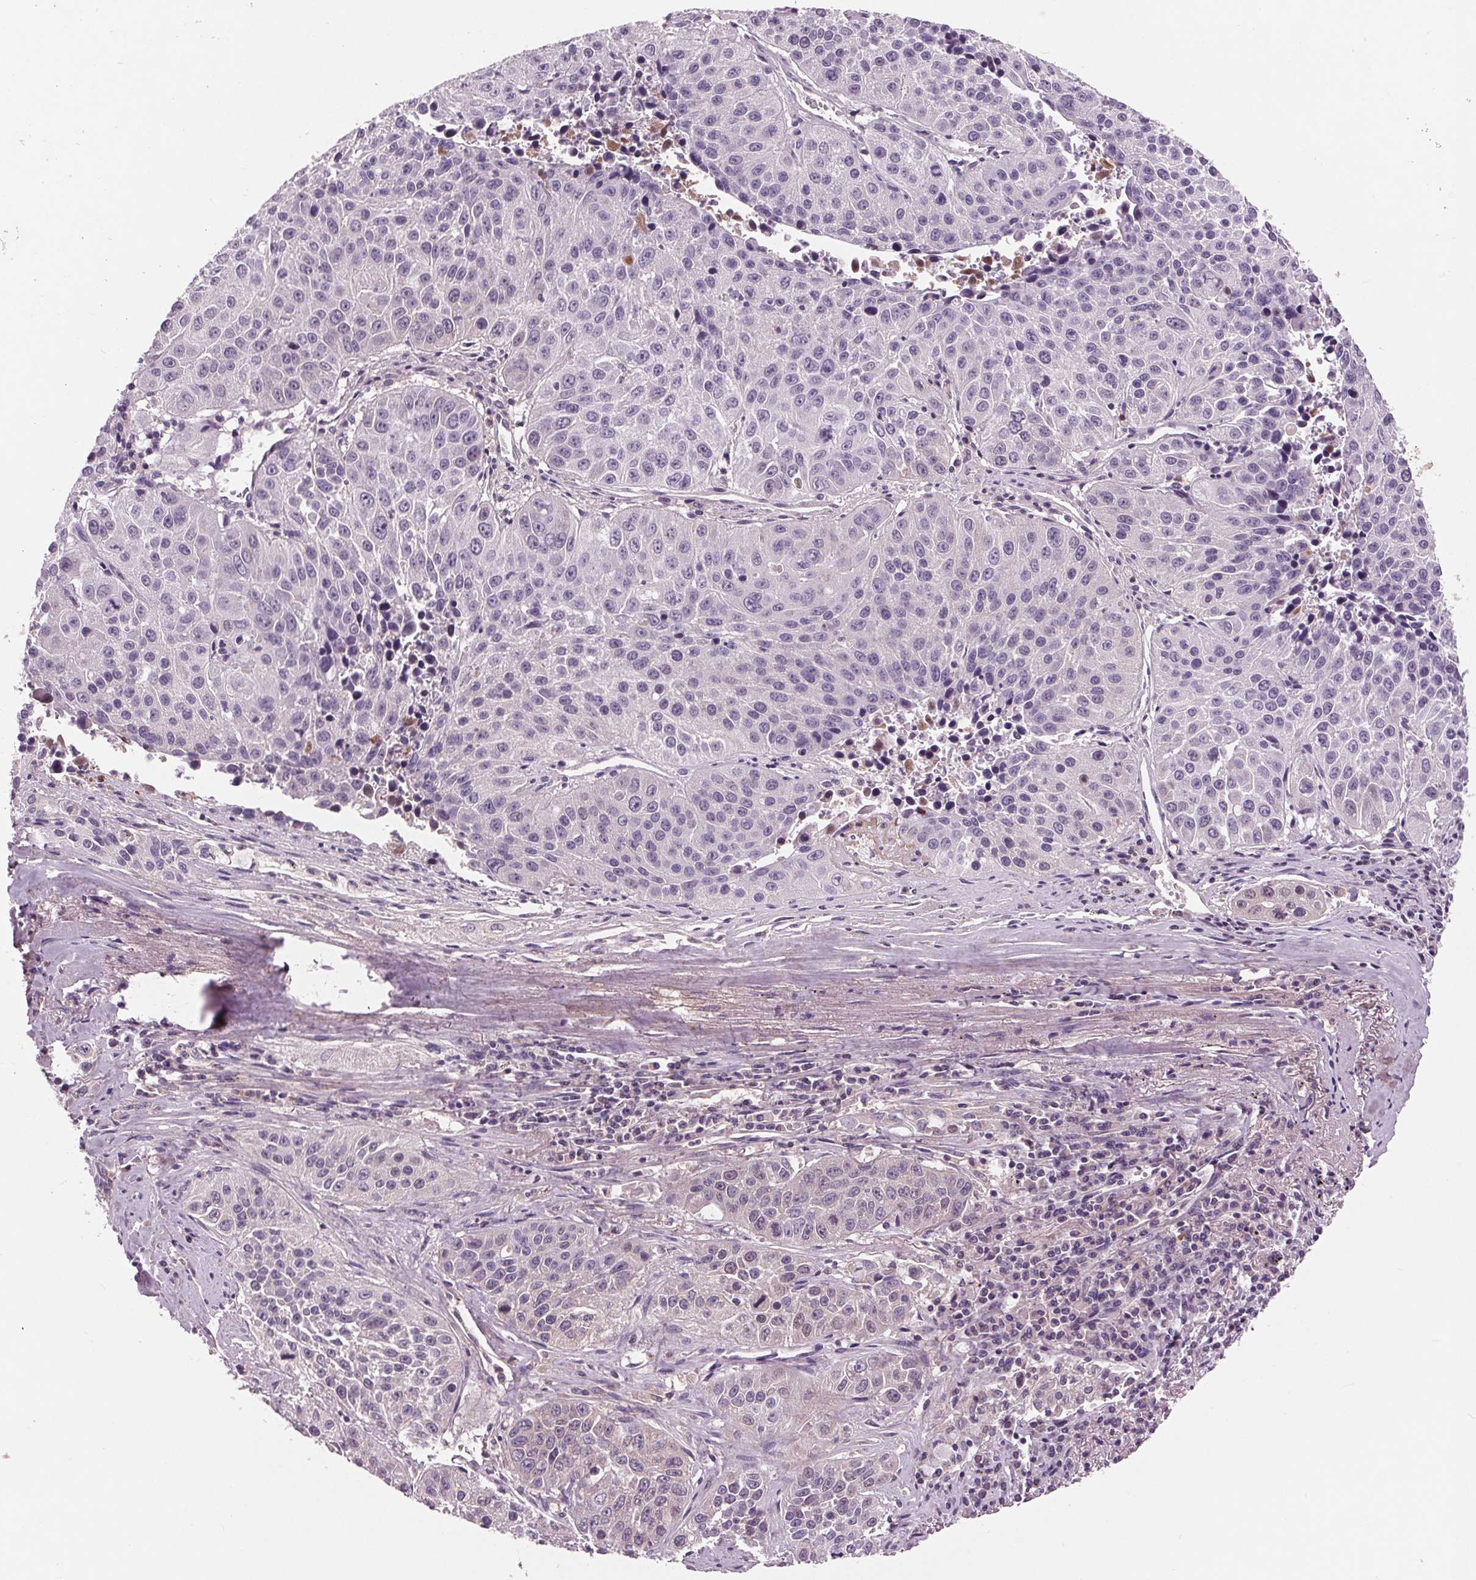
{"staining": {"intensity": "negative", "quantity": "none", "location": "none"}, "tissue": "lung cancer", "cell_type": "Tumor cells", "image_type": "cancer", "snomed": [{"axis": "morphology", "description": "Squamous cell carcinoma, NOS"}, {"axis": "topography", "description": "Lung"}], "caption": "A high-resolution photomicrograph shows immunohistochemistry (IHC) staining of lung cancer (squamous cell carcinoma), which reveals no significant expression in tumor cells.", "gene": "C6", "patient": {"sex": "female", "age": 61}}